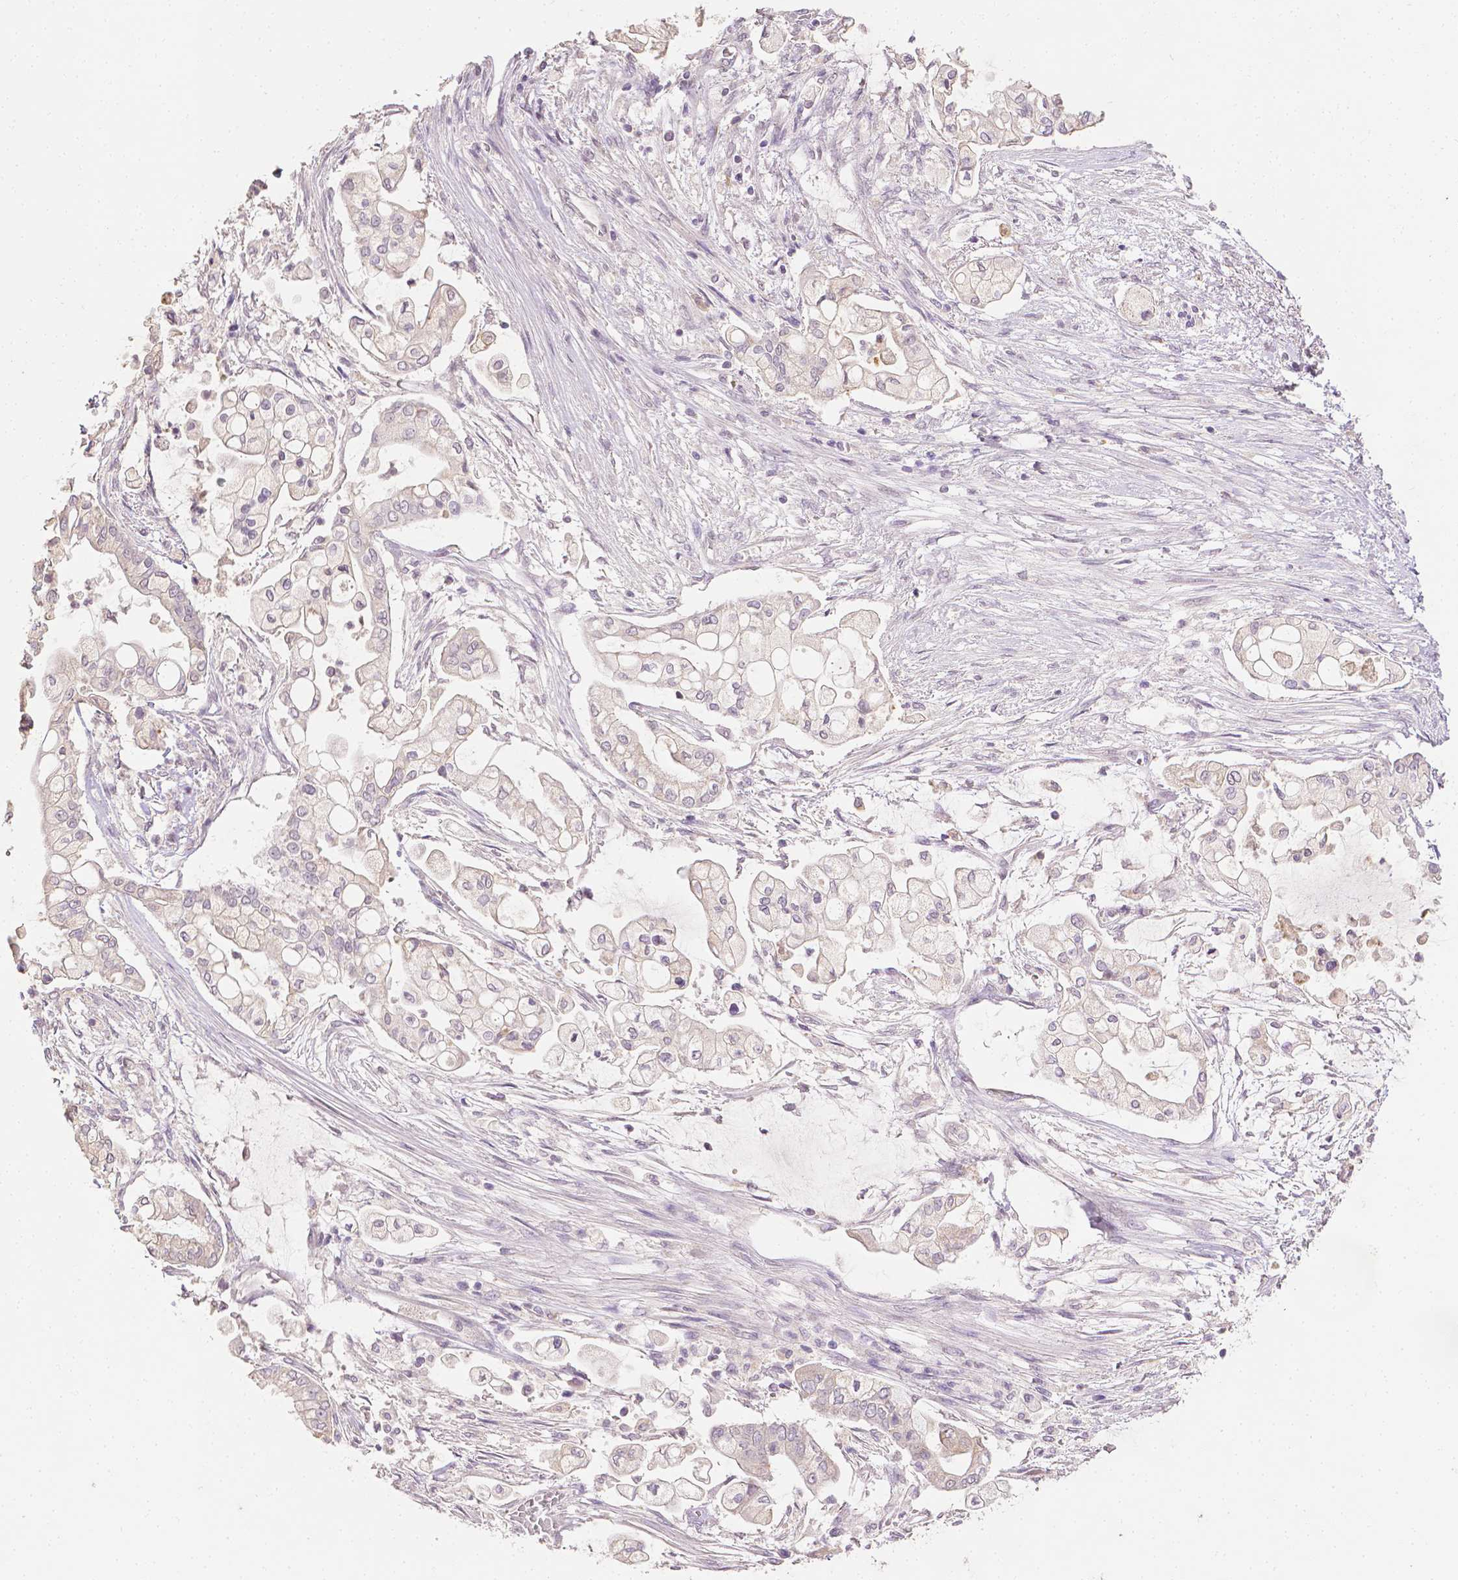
{"staining": {"intensity": "weak", "quantity": "25%-75%", "location": "cytoplasmic/membranous"}, "tissue": "pancreatic cancer", "cell_type": "Tumor cells", "image_type": "cancer", "snomed": [{"axis": "morphology", "description": "Adenocarcinoma, NOS"}, {"axis": "topography", "description": "Pancreas"}], "caption": "Pancreatic adenocarcinoma was stained to show a protein in brown. There is low levels of weak cytoplasmic/membranous staining in about 25%-75% of tumor cells. (Brightfield microscopy of DAB IHC at high magnification).", "gene": "TGM1", "patient": {"sex": "female", "age": 69}}